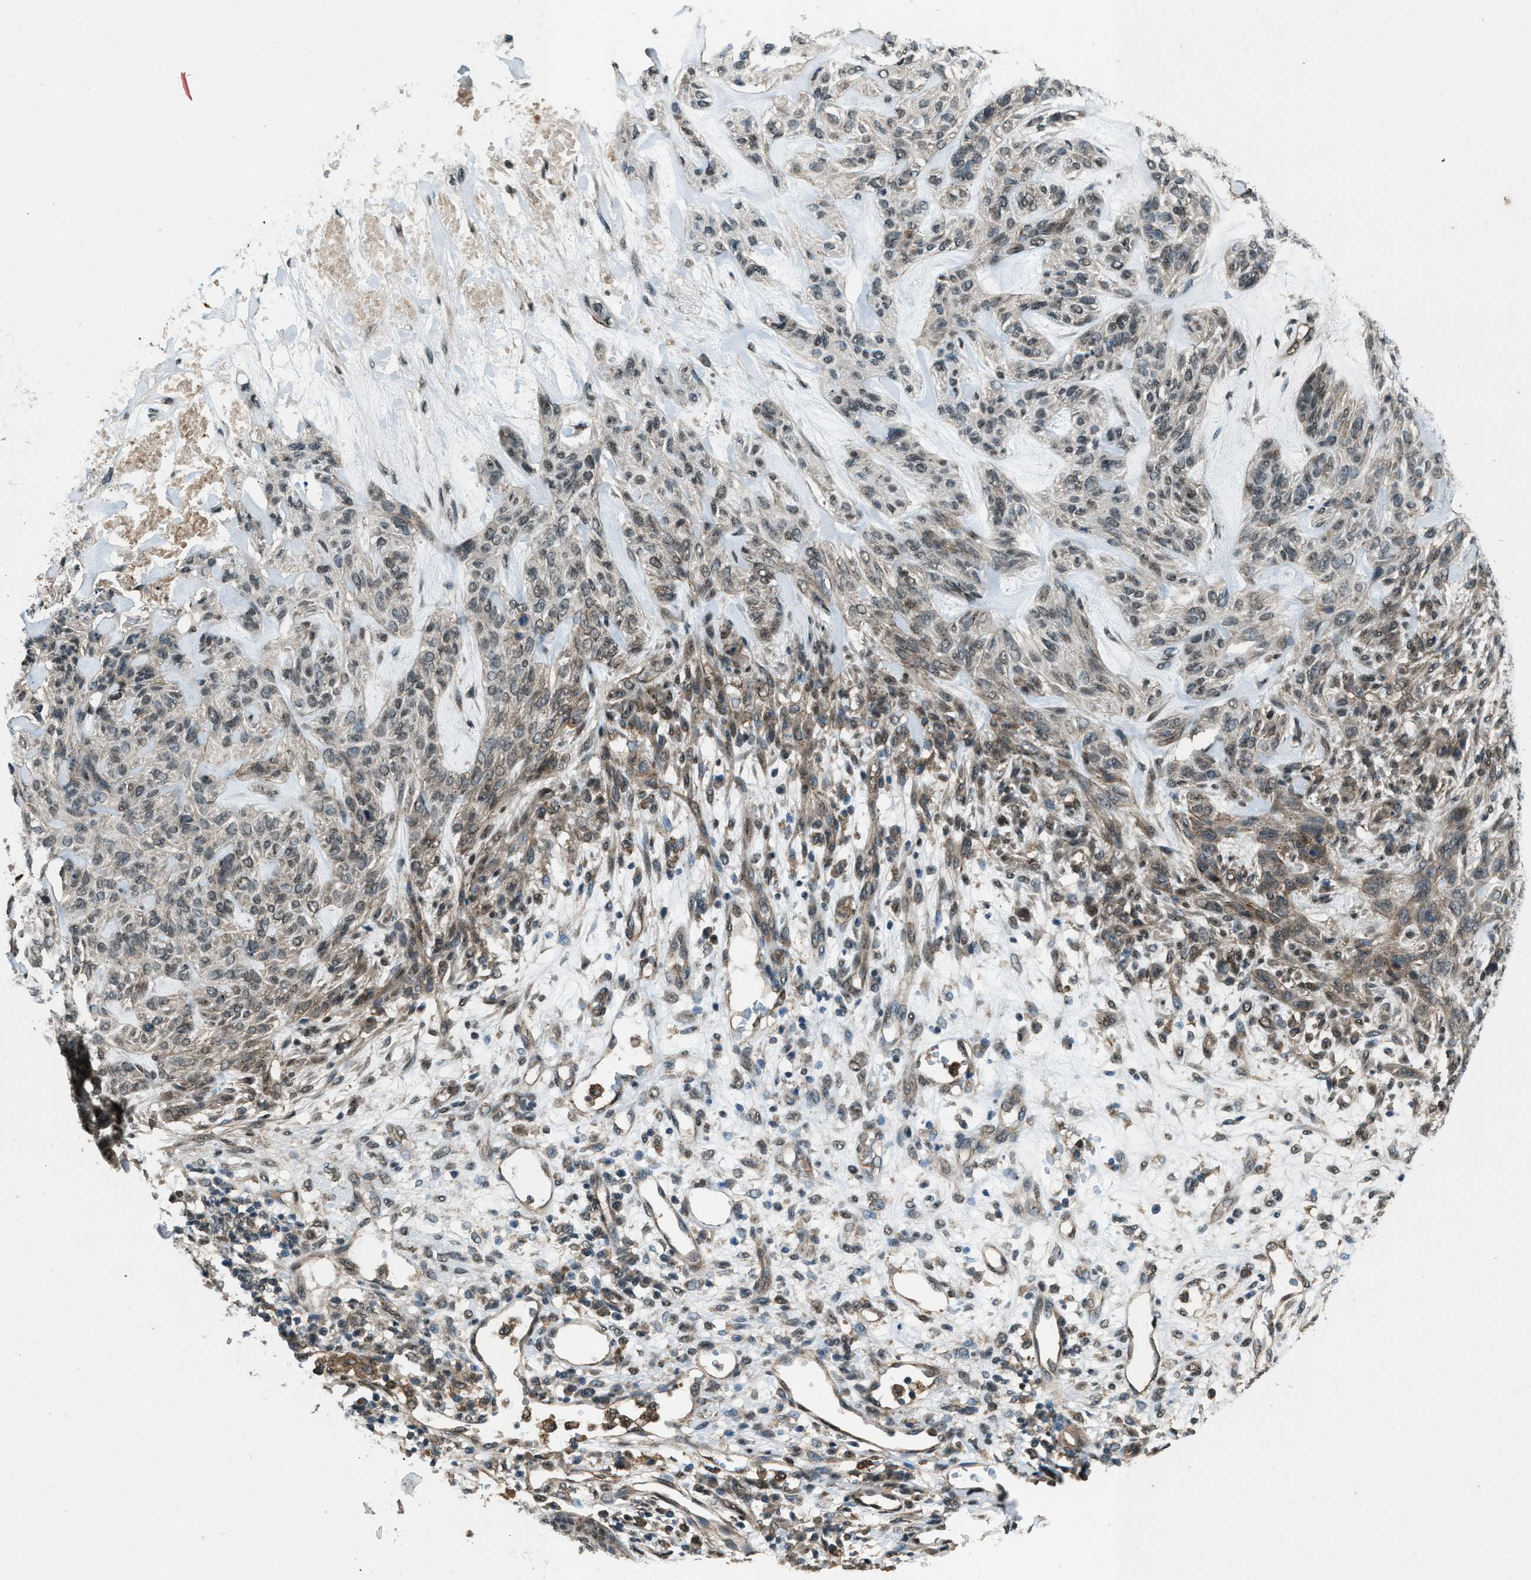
{"staining": {"intensity": "moderate", "quantity": "<25%", "location": "cytoplasmic/membranous"}, "tissue": "skin cancer", "cell_type": "Tumor cells", "image_type": "cancer", "snomed": [{"axis": "morphology", "description": "Basal cell carcinoma"}, {"axis": "topography", "description": "Skin"}], "caption": "Immunohistochemical staining of skin cancer exhibits low levels of moderate cytoplasmic/membranous expression in about <25% of tumor cells.", "gene": "SVIL", "patient": {"sex": "male", "age": 55}}